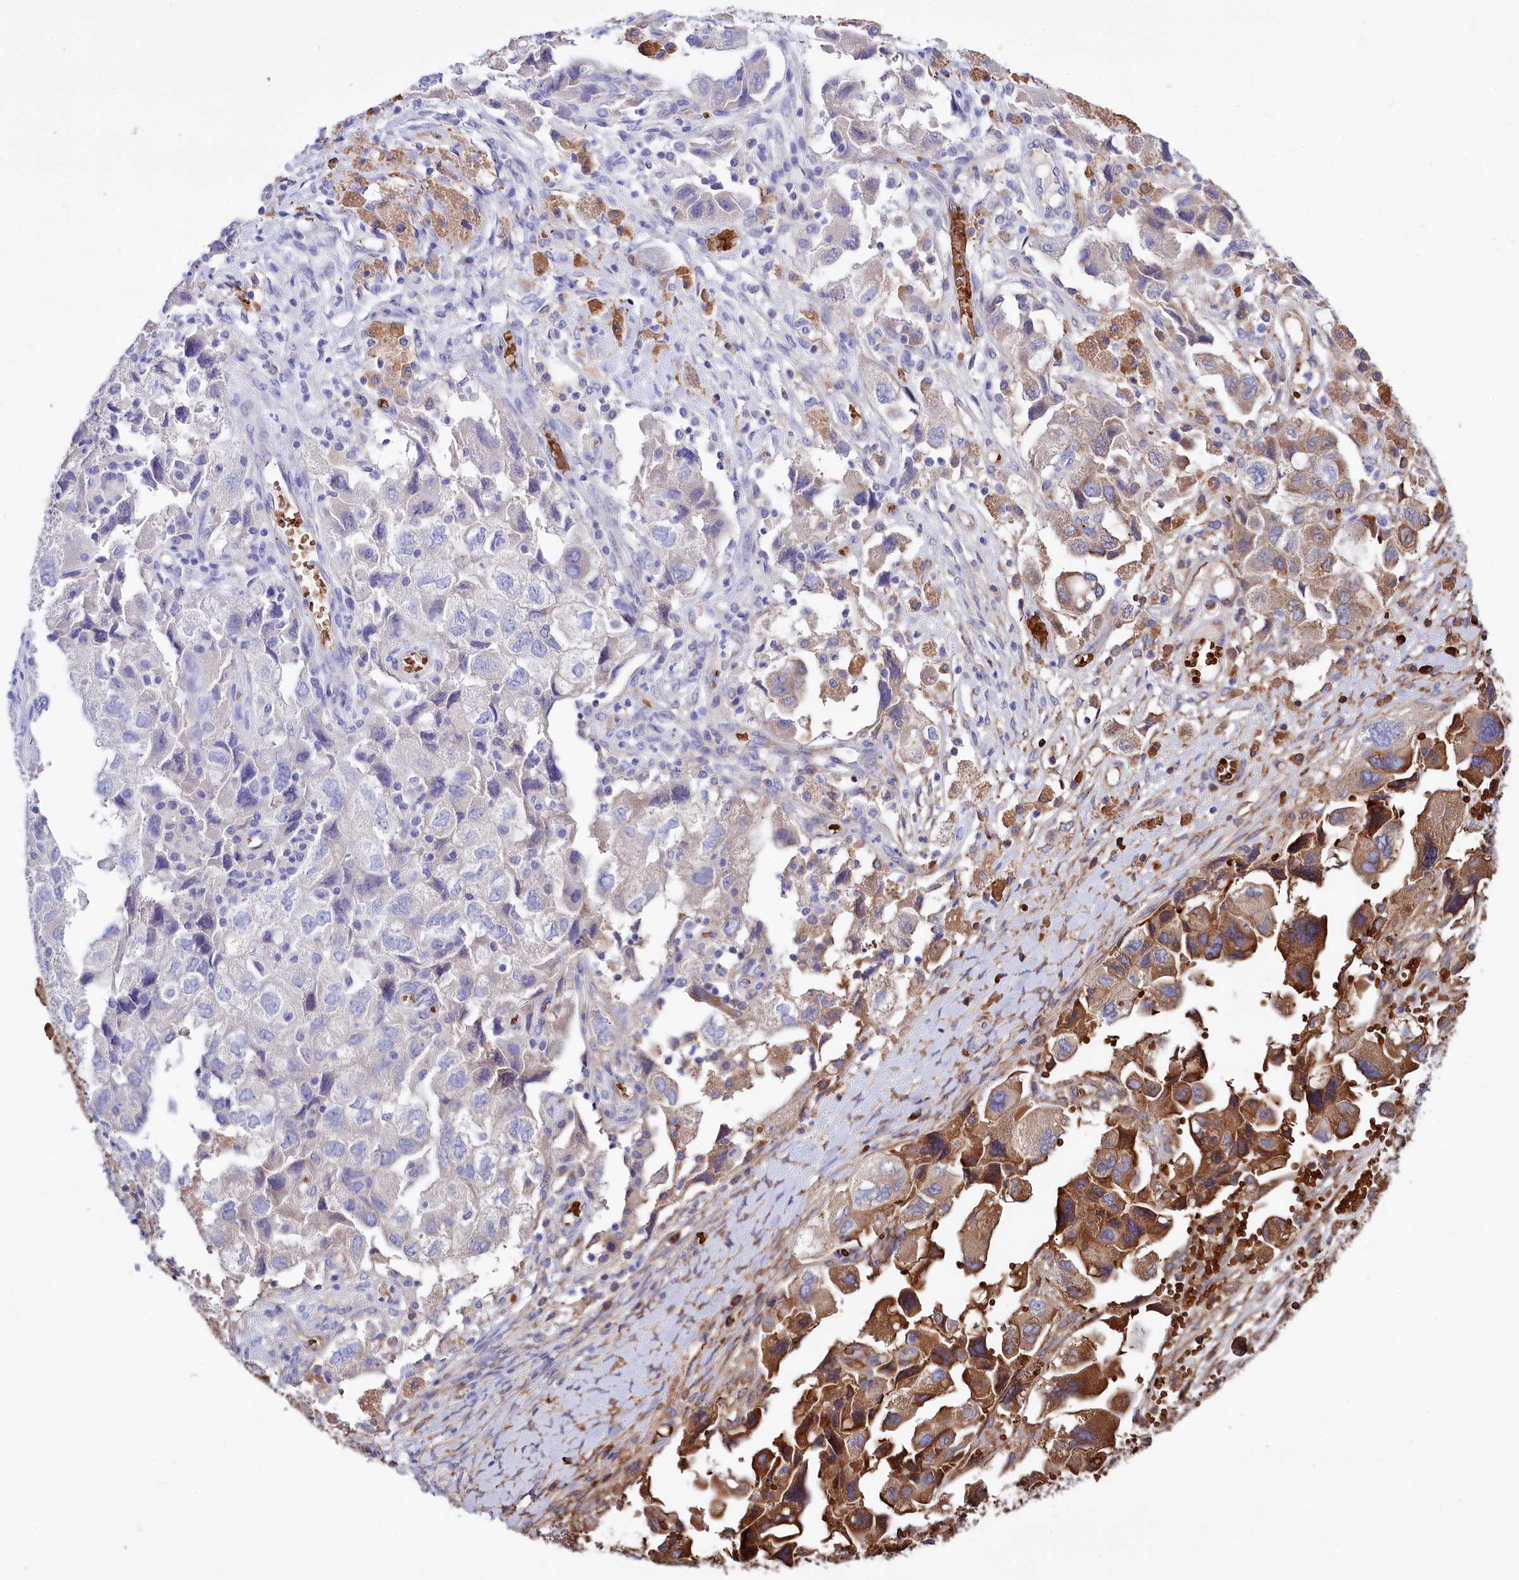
{"staining": {"intensity": "strong", "quantity": "<25%", "location": "cytoplasmic/membranous"}, "tissue": "ovarian cancer", "cell_type": "Tumor cells", "image_type": "cancer", "snomed": [{"axis": "morphology", "description": "Carcinoma, NOS"}, {"axis": "morphology", "description": "Cystadenocarcinoma, serous, NOS"}, {"axis": "topography", "description": "Ovary"}], "caption": "Protein staining reveals strong cytoplasmic/membranous positivity in about <25% of tumor cells in carcinoma (ovarian). The staining was performed using DAB, with brown indicating positive protein expression. Nuclei are stained blue with hematoxylin.", "gene": "RPUSD3", "patient": {"sex": "female", "age": 69}}